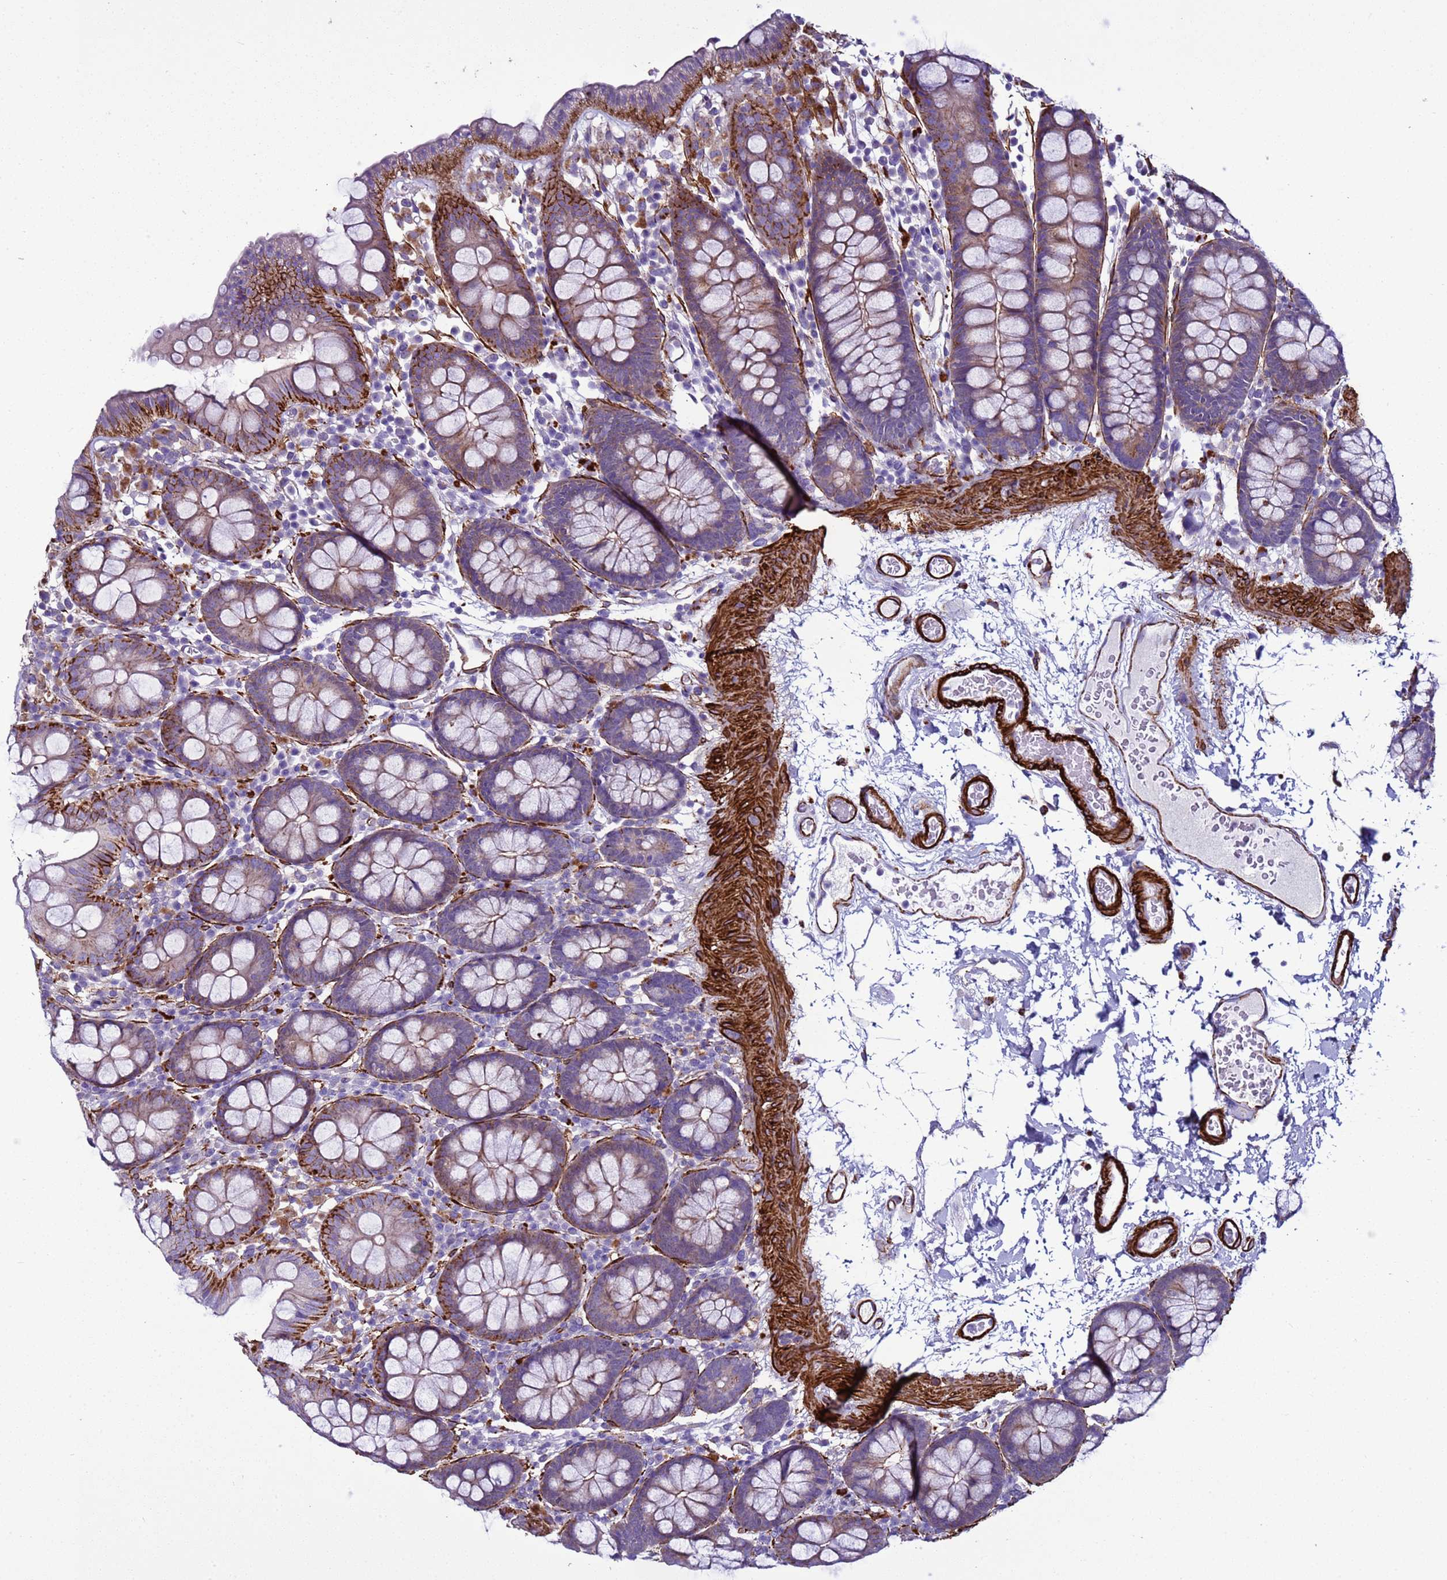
{"staining": {"intensity": "moderate", "quantity": ">75%", "location": "cytoplasmic/membranous"}, "tissue": "colon", "cell_type": "Endothelial cells", "image_type": "normal", "snomed": [{"axis": "morphology", "description": "Normal tissue, NOS"}, {"axis": "topography", "description": "Colon"}], "caption": "IHC histopathology image of normal colon stained for a protein (brown), which displays medium levels of moderate cytoplasmic/membranous positivity in approximately >75% of endothelial cells.", "gene": "RABL2A", "patient": {"sex": "male", "age": 75}}